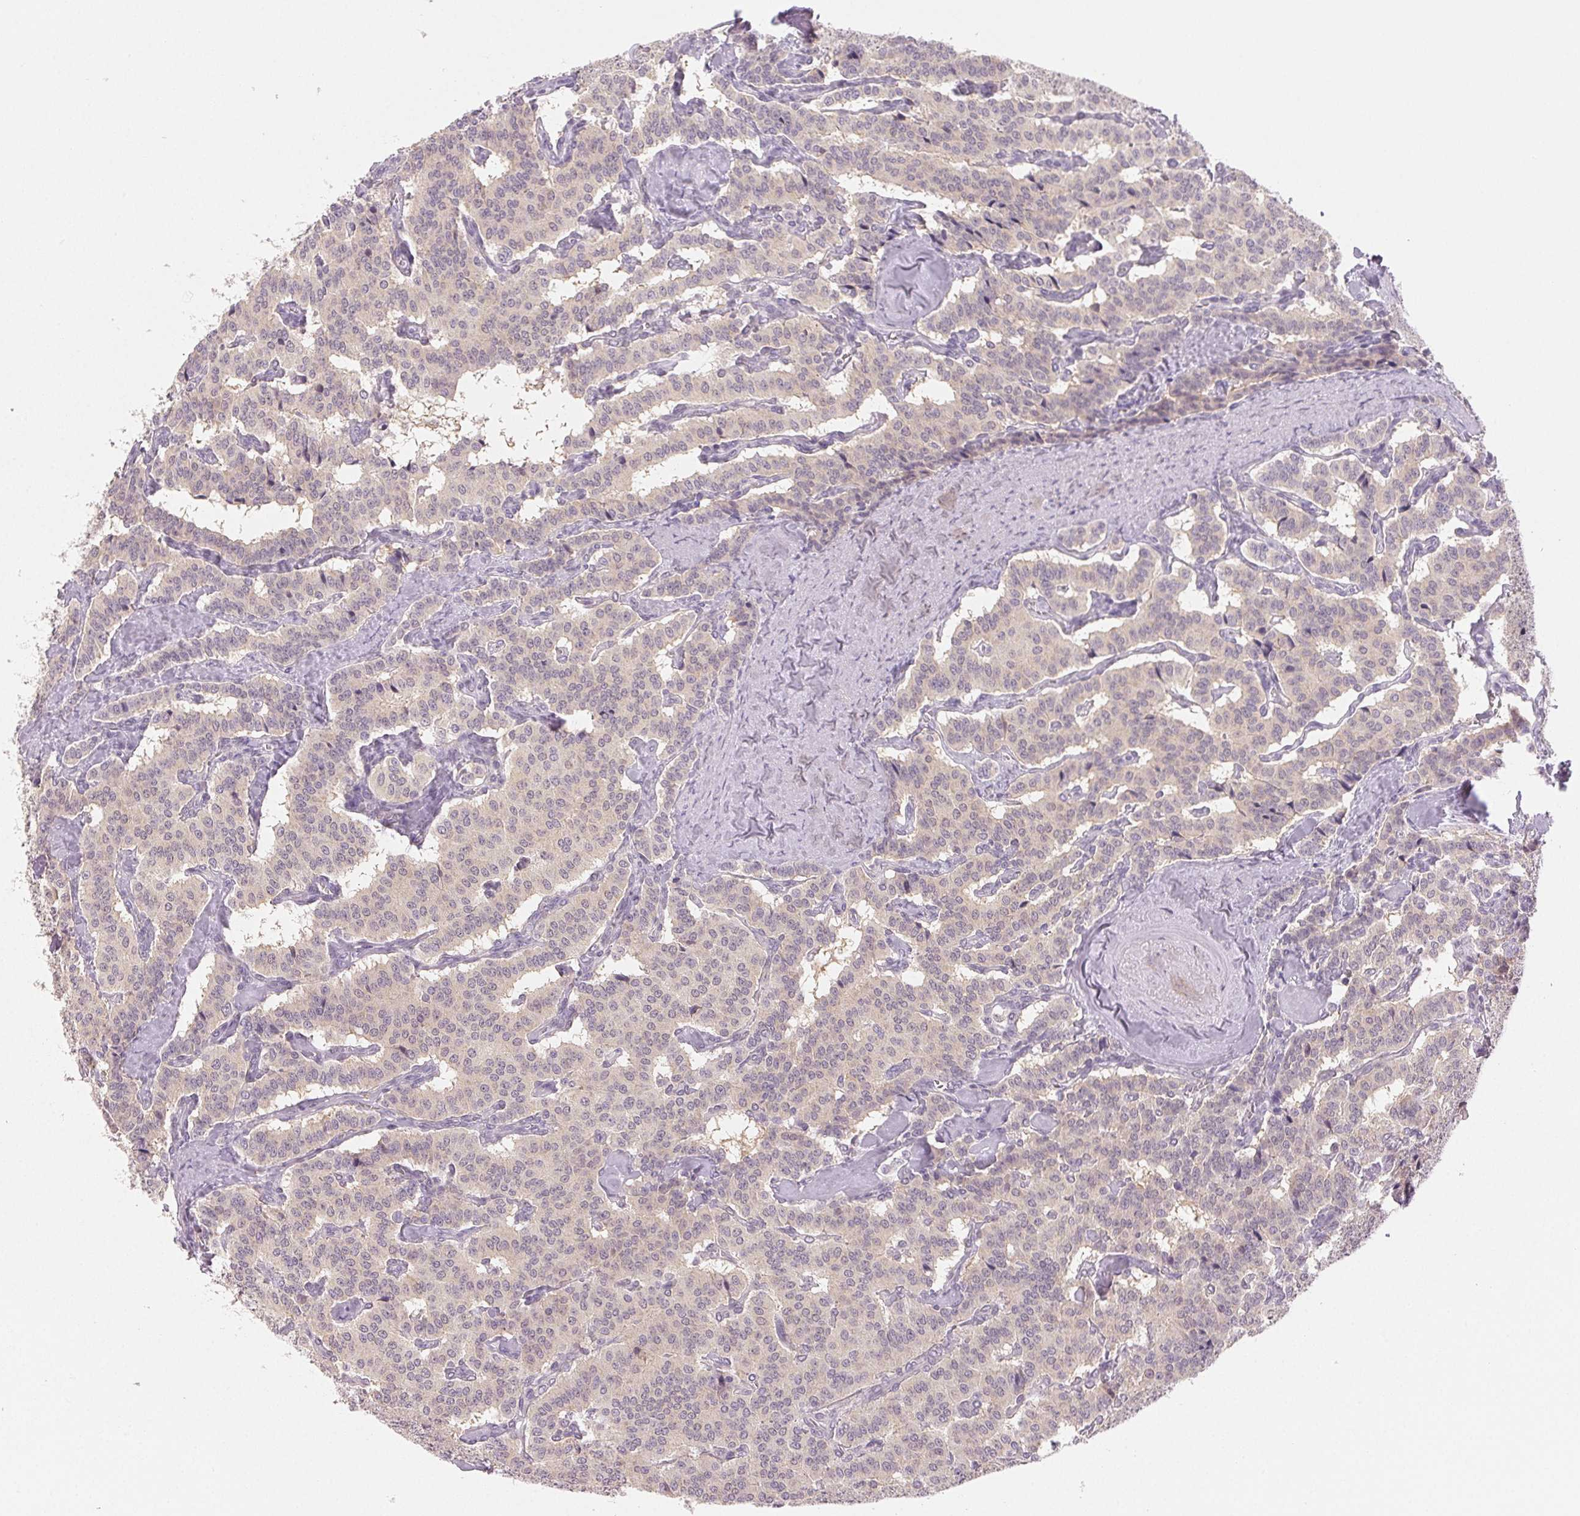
{"staining": {"intensity": "negative", "quantity": "none", "location": "none"}, "tissue": "carcinoid", "cell_type": "Tumor cells", "image_type": "cancer", "snomed": [{"axis": "morphology", "description": "Carcinoid, malignant, NOS"}, {"axis": "topography", "description": "Lung"}], "caption": "Tumor cells show no significant protein staining in carcinoid. (Immunohistochemistry (ihc), brightfield microscopy, high magnification).", "gene": "MAP1LC3A", "patient": {"sex": "female", "age": 46}}